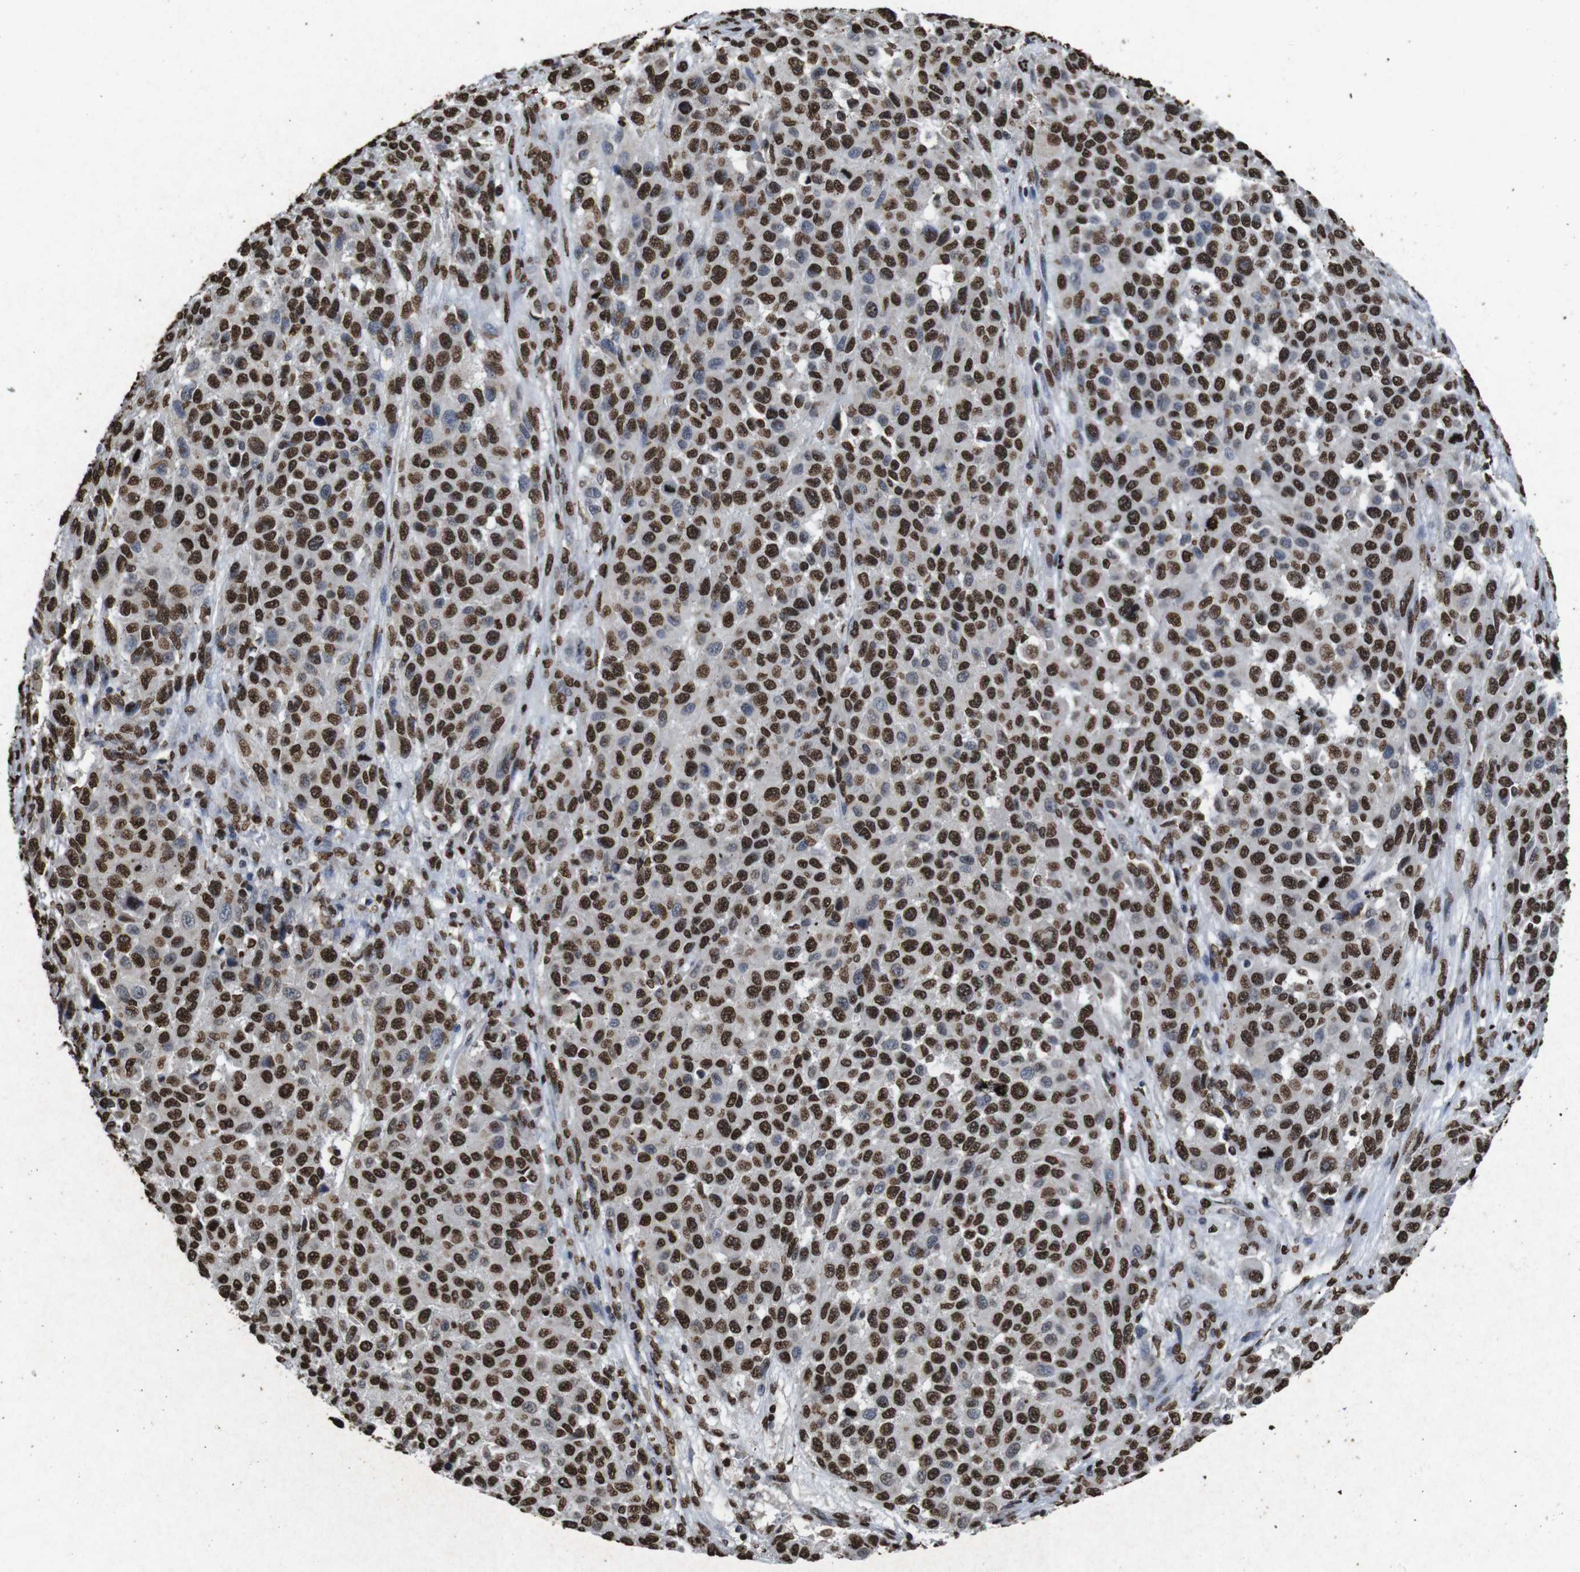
{"staining": {"intensity": "strong", "quantity": ">75%", "location": "nuclear"}, "tissue": "melanoma", "cell_type": "Tumor cells", "image_type": "cancer", "snomed": [{"axis": "morphology", "description": "Malignant melanoma, Metastatic site"}, {"axis": "topography", "description": "Lymph node"}], "caption": "Protein staining exhibits strong nuclear staining in approximately >75% of tumor cells in malignant melanoma (metastatic site).", "gene": "MDM2", "patient": {"sex": "male", "age": 61}}